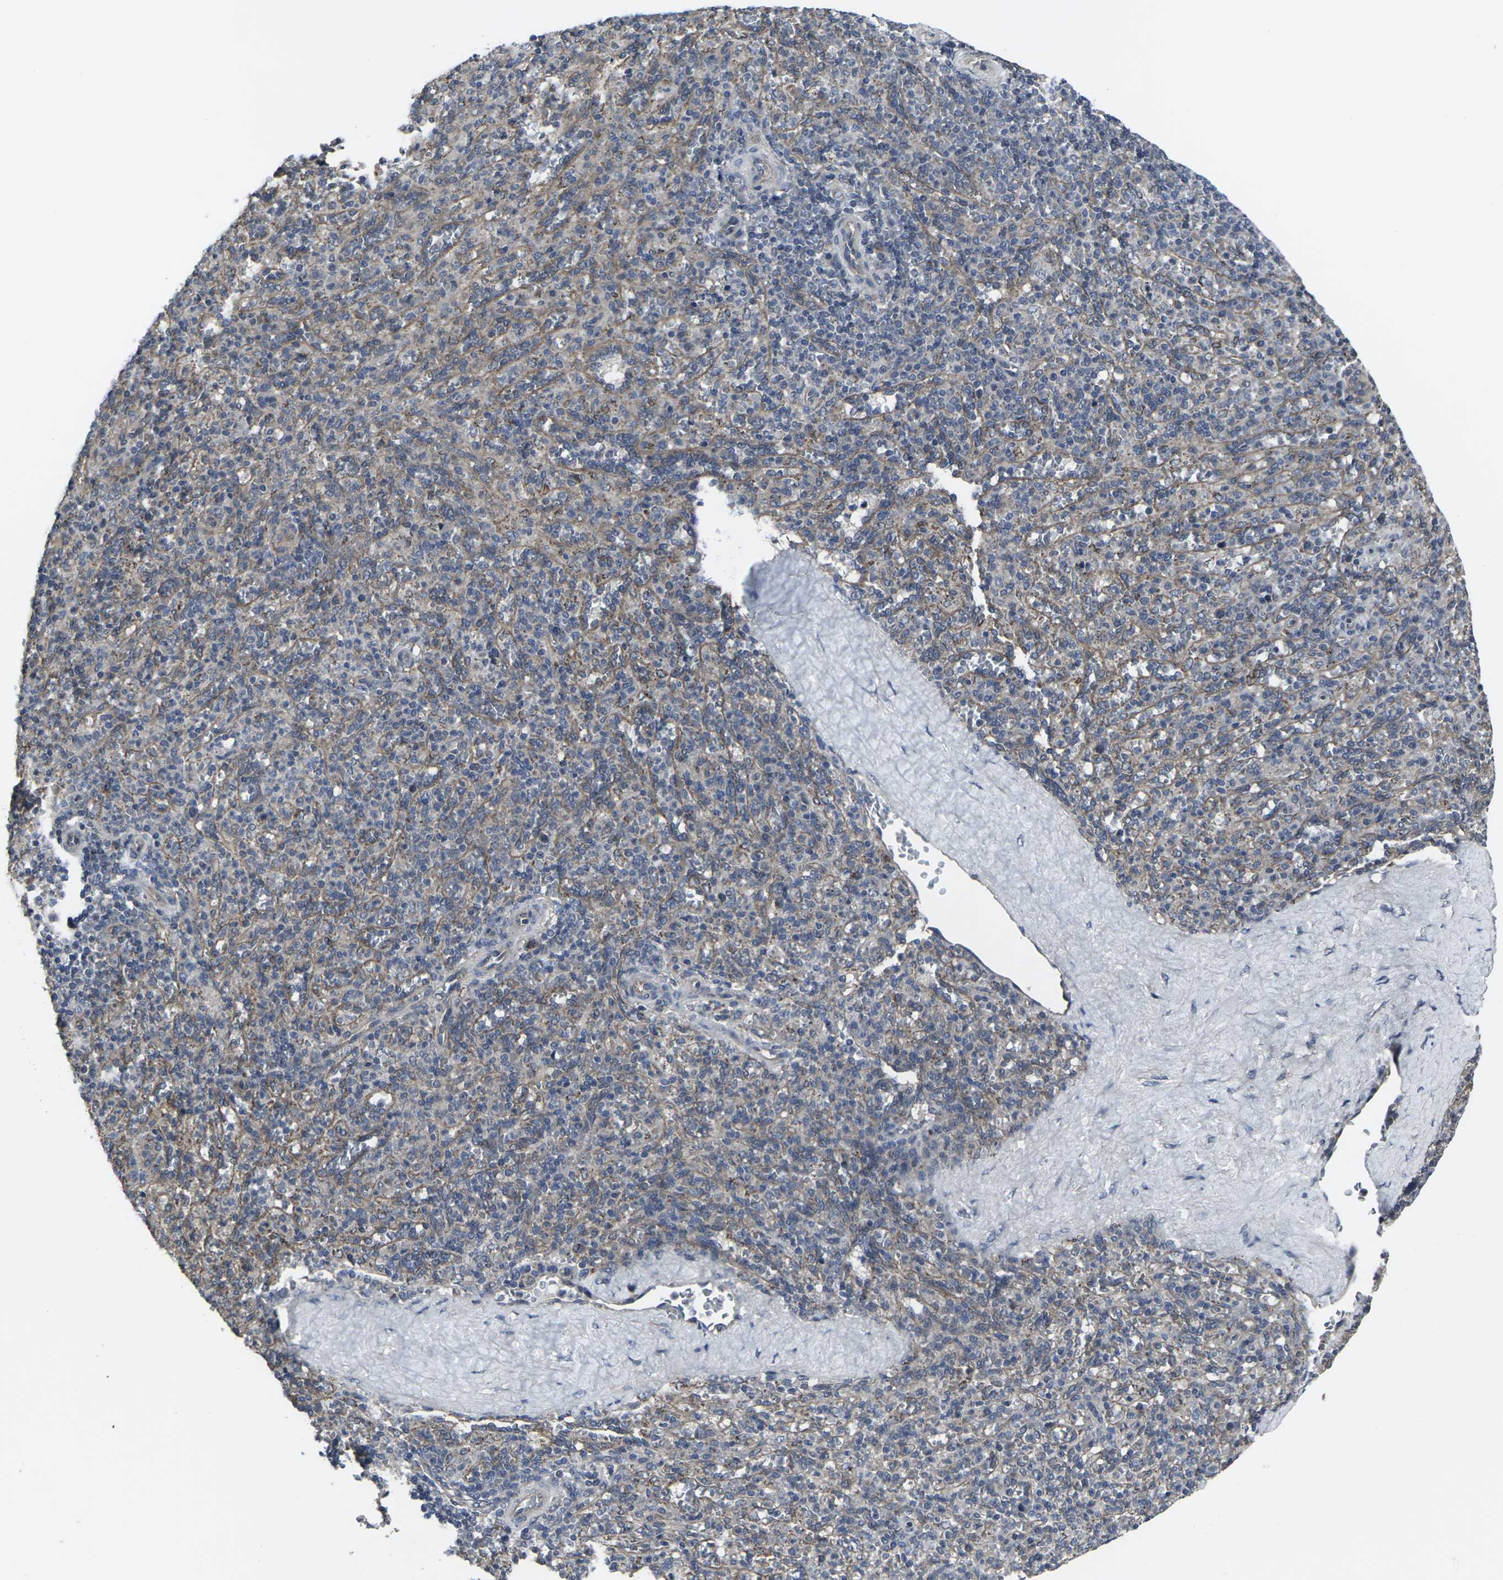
{"staining": {"intensity": "negative", "quantity": "none", "location": "none"}, "tissue": "spleen", "cell_type": "Cells in red pulp", "image_type": "normal", "snomed": [{"axis": "morphology", "description": "Normal tissue, NOS"}, {"axis": "topography", "description": "Spleen"}], "caption": "Immunohistochemical staining of benign human spleen reveals no significant expression in cells in red pulp. (DAB (3,3'-diaminobenzidine) IHC visualized using brightfield microscopy, high magnification).", "gene": "MAPKAPK2", "patient": {"sex": "male", "age": 36}}